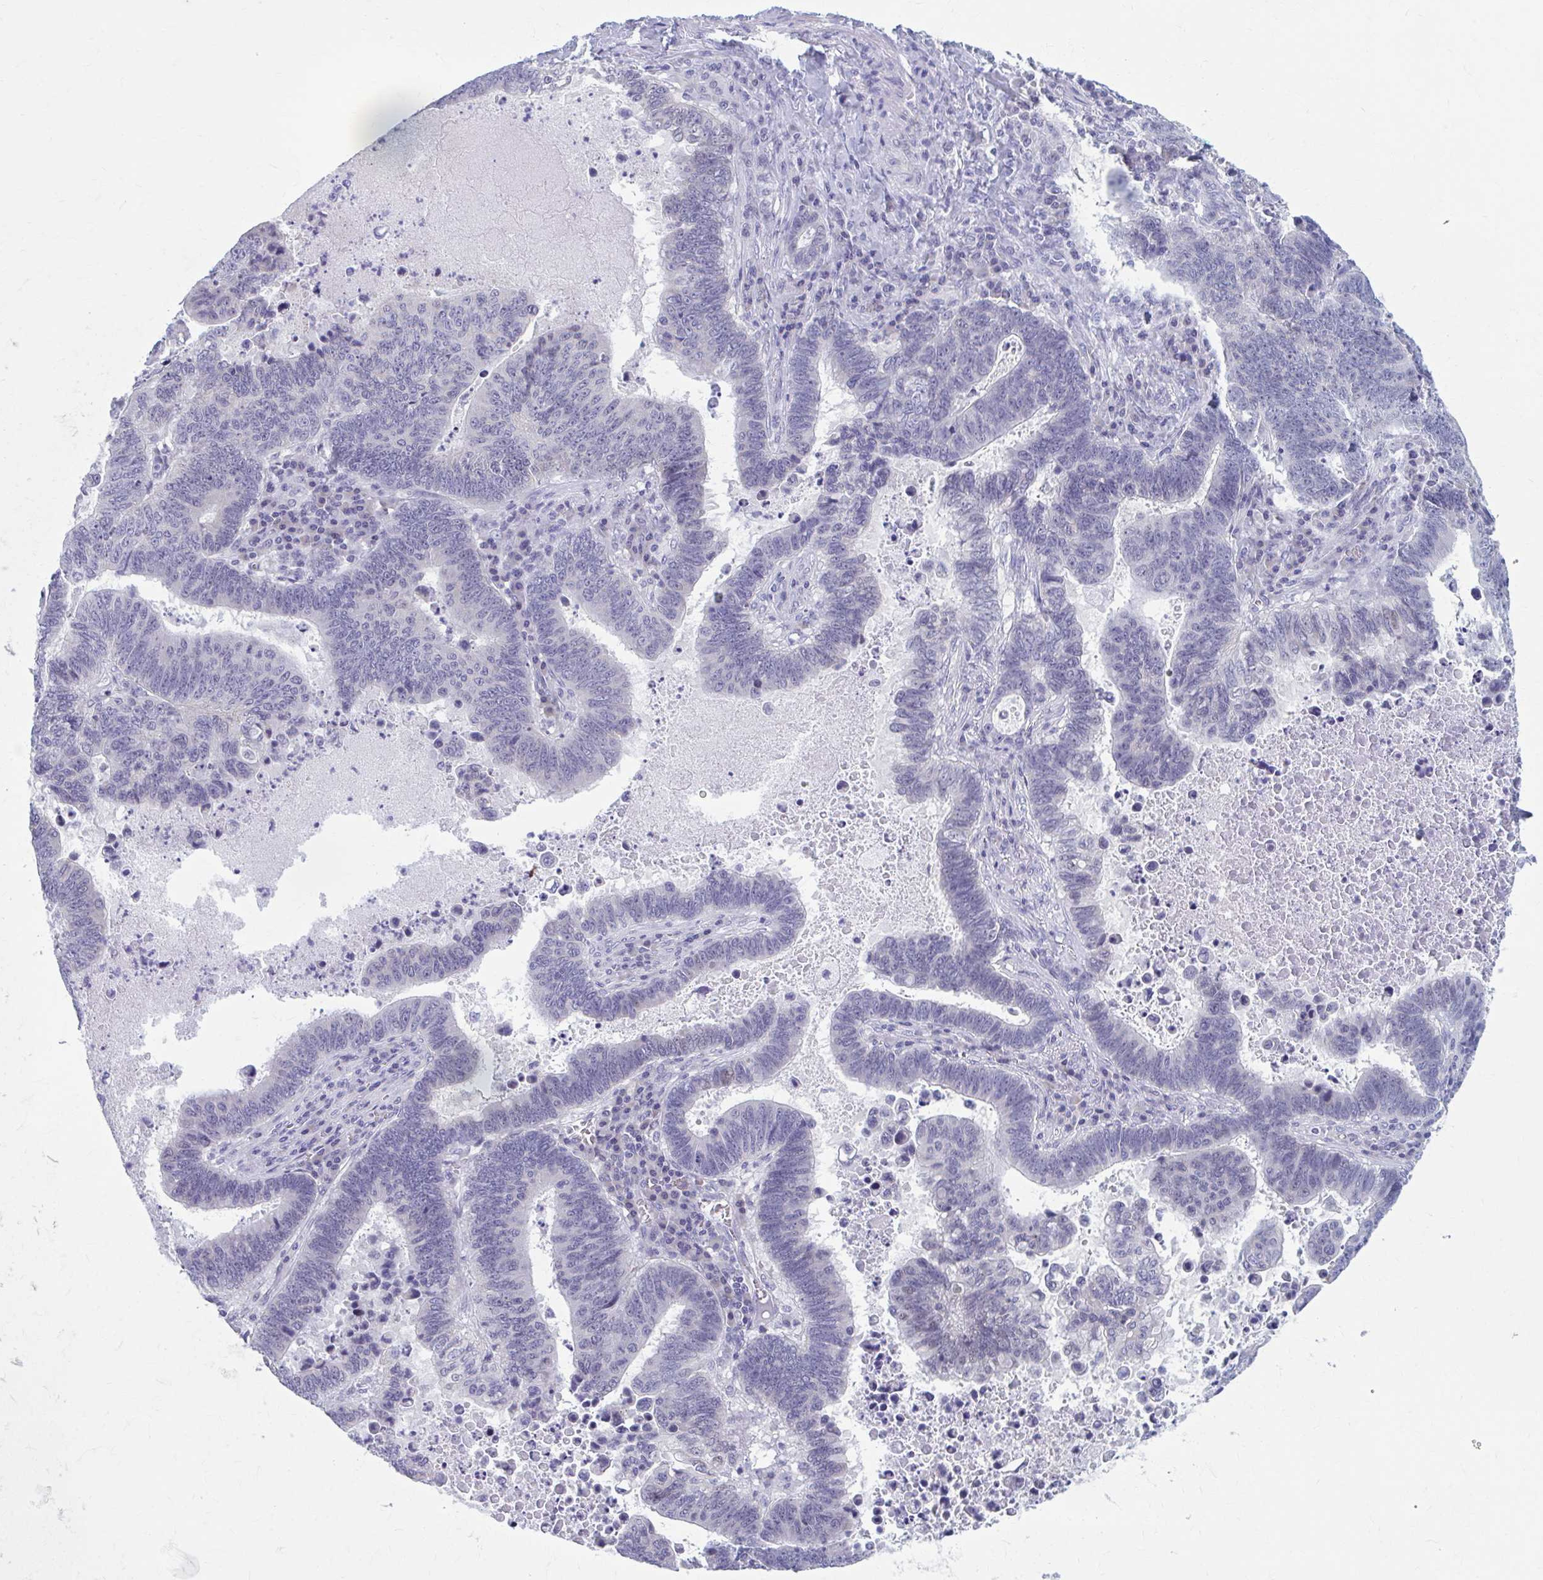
{"staining": {"intensity": "negative", "quantity": "none", "location": "none"}, "tissue": "lung cancer", "cell_type": "Tumor cells", "image_type": "cancer", "snomed": [{"axis": "morphology", "description": "Aneuploidy"}, {"axis": "morphology", "description": "Adenocarcinoma, NOS"}, {"axis": "morphology", "description": "Adenocarcinoma primary or metastatic"}, {"axis": "topography", "description": "Lung"}], "caption": "Immunohistochemistry of lung adenocarcinoma reveals no positivity in tumor cells.", "gene": "CCDC105", "patient": {"sex": "female", "age": 75}}